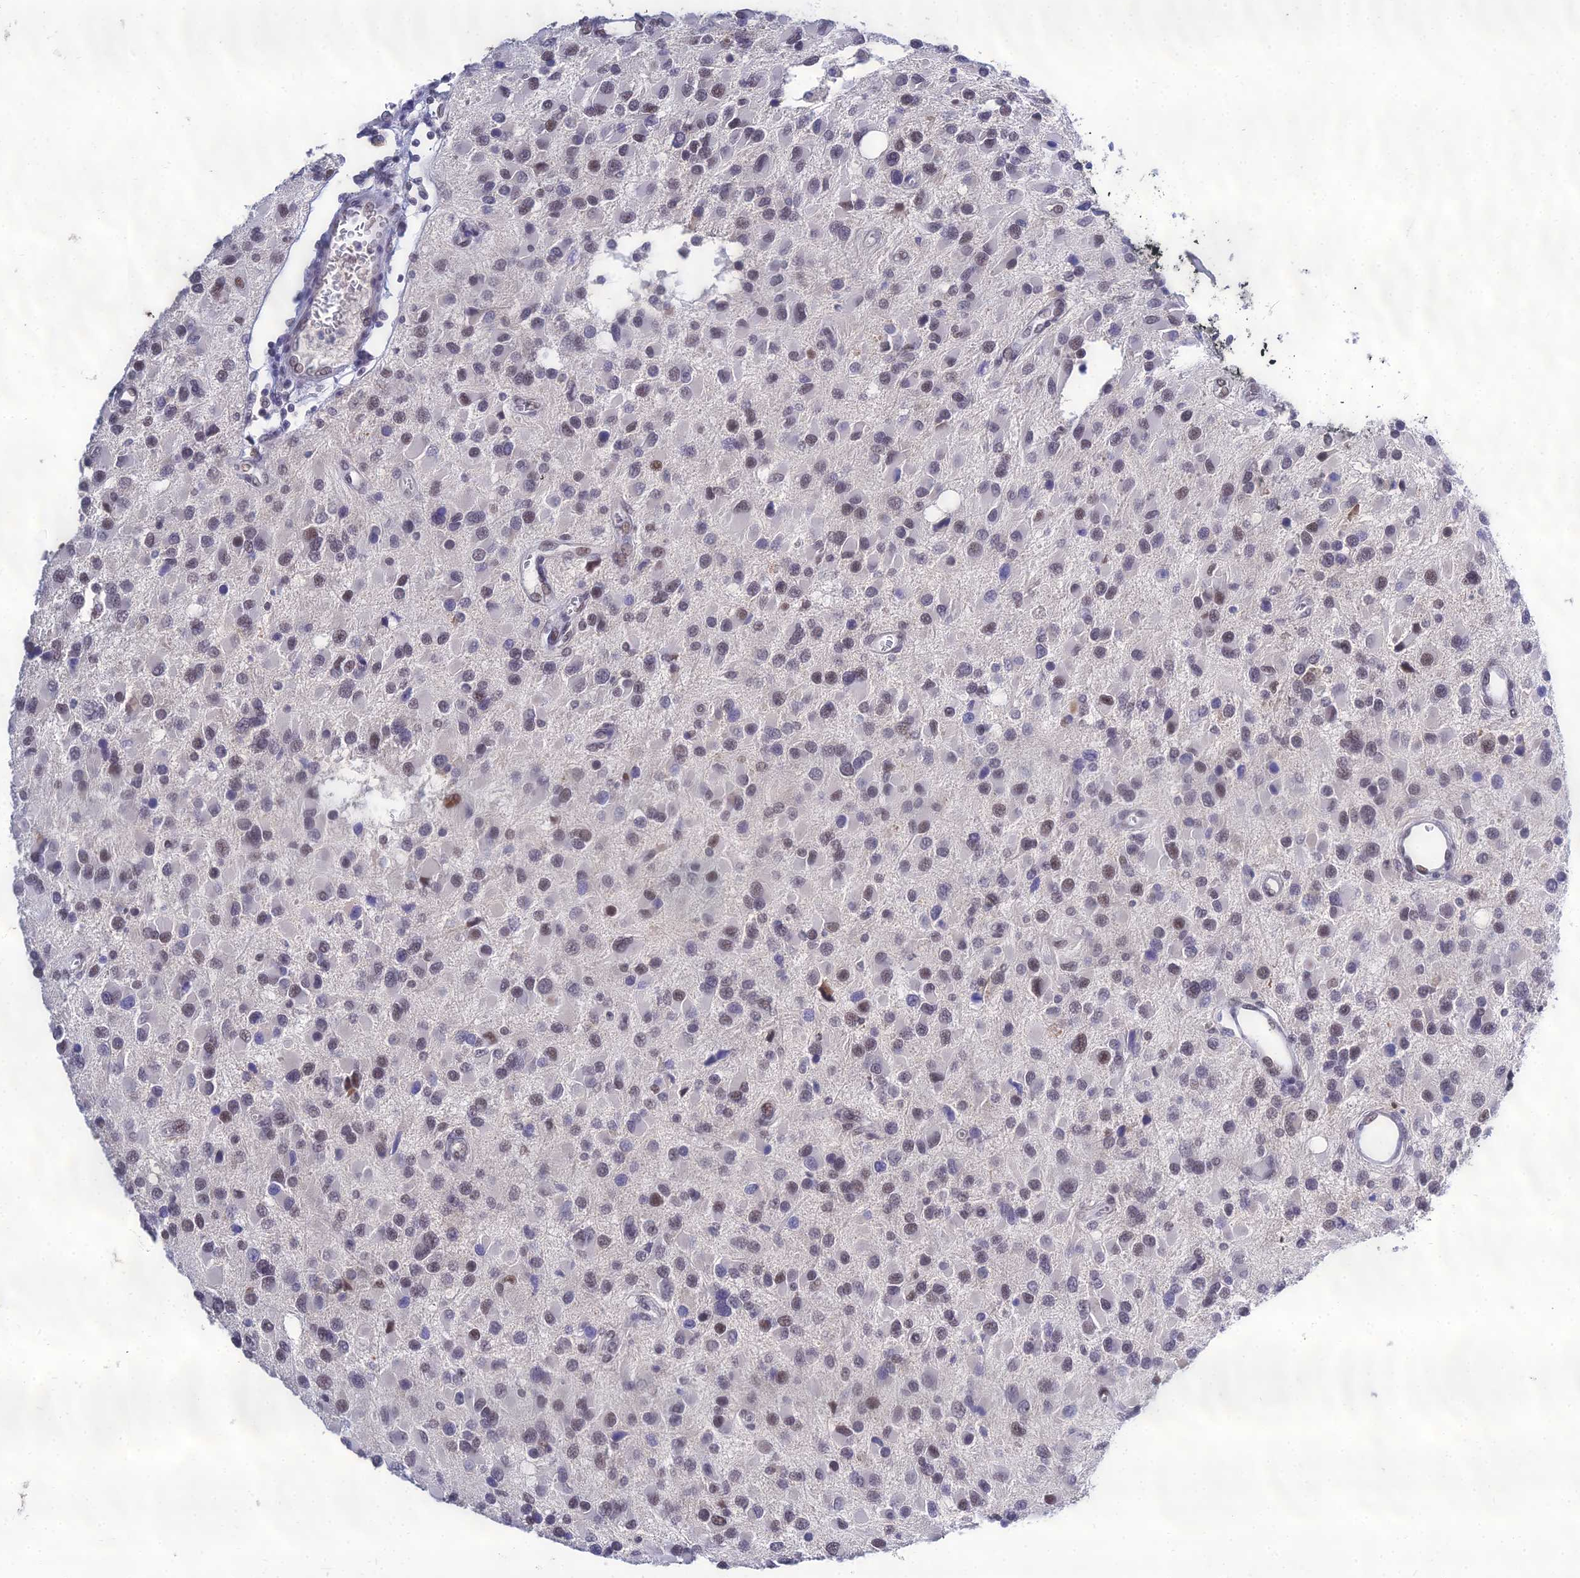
{"staining": {"intensity": "weak", "quantity": ">75%", "location": "nuclear"}, "tissue": "glioma", "cell_type": "Tumor cells", "image_type": "cancer", "snomed": [{"axis": "morphology", "description": "Glioma, malignant, High grade"}, {"axis": "topography", "description": "Brain"}], "caption": "Immunohistochemical staining of glioma shows weak nuclear protein staining in approximately >75% of tumor cells.", "gene": "PPP4R2", "patient": {"sex": "male", "age": 53}}